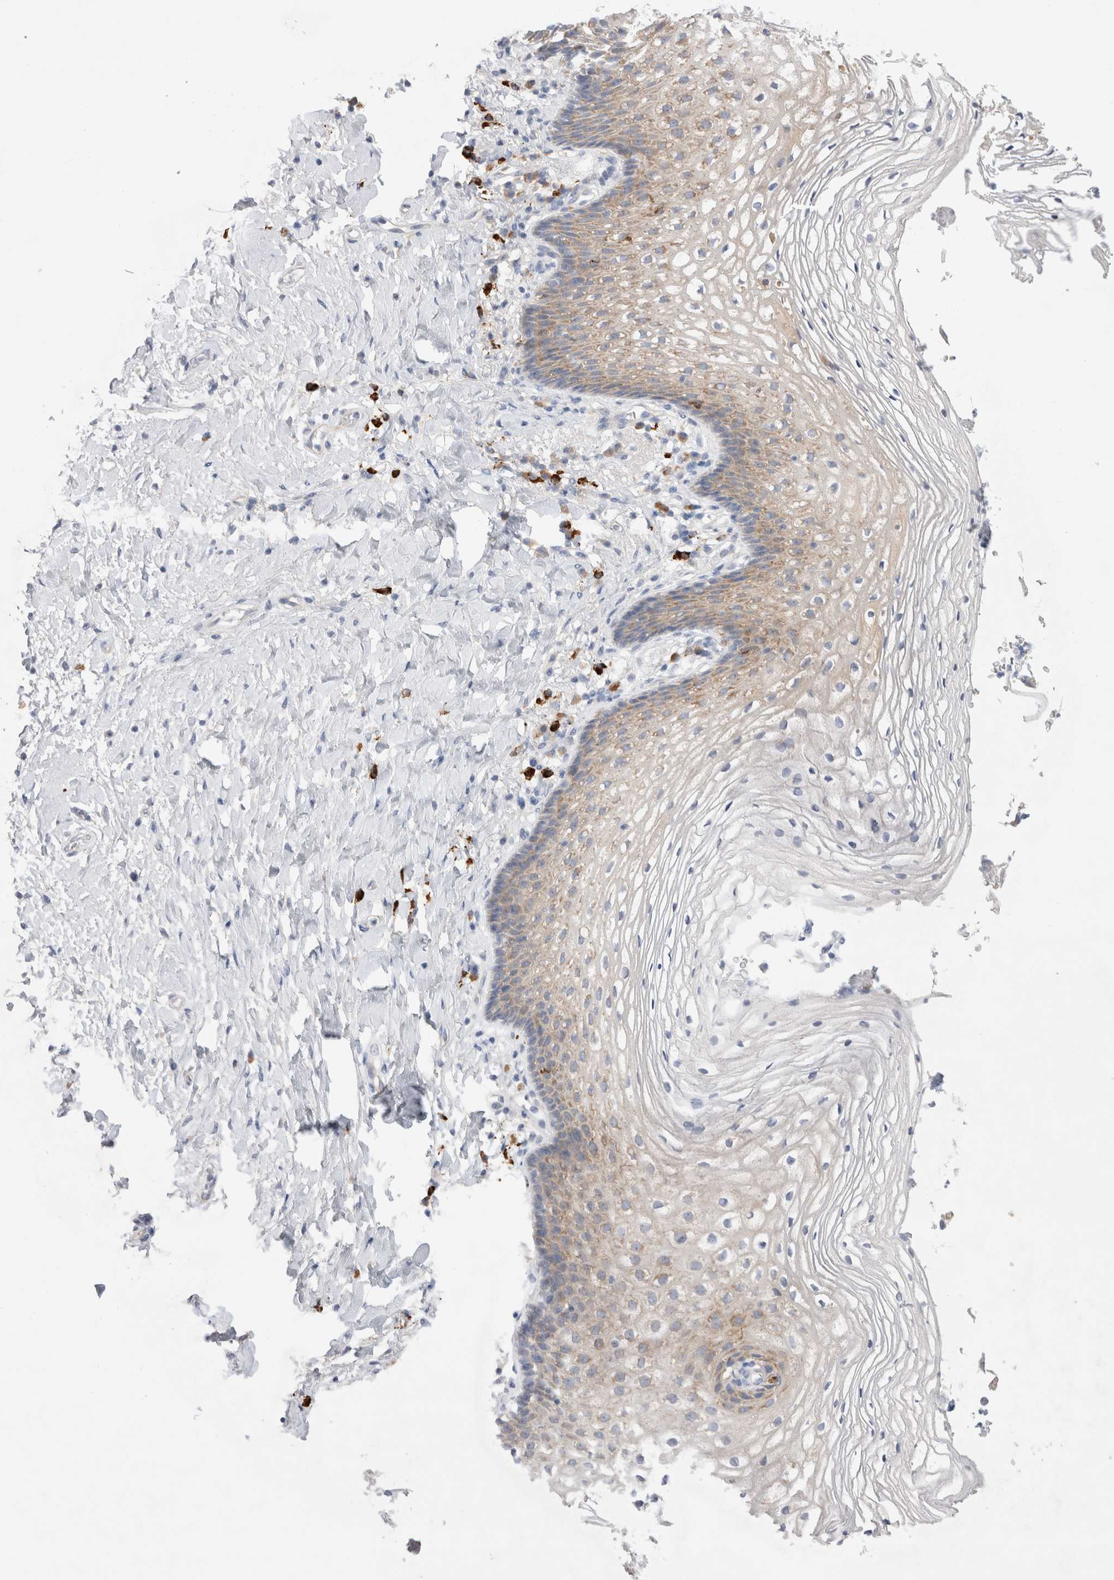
{"staining": {"intensity": "weak", "quantity": "25%-75%", "location": "cytoplasmic/membranous"}, "tissue": "vagina", "cell_type": "Squamous epithelial cells", "image_type": "normal", "snomed": [{"axis": "morphology", "description": "Normal tissue, NOS"}, {"axis": "topography", "description": "Vagina"}], "caption": "Normal vagina was stained to show a protein in brown. There is low levels of weak cytoplasmic/membranous positivity in approximately 25%-75% of squamous epithelial cells. Nuclei are stained in blue.", "gene": "RBM12B", "patient": {"sex": "female", "age": 60}}